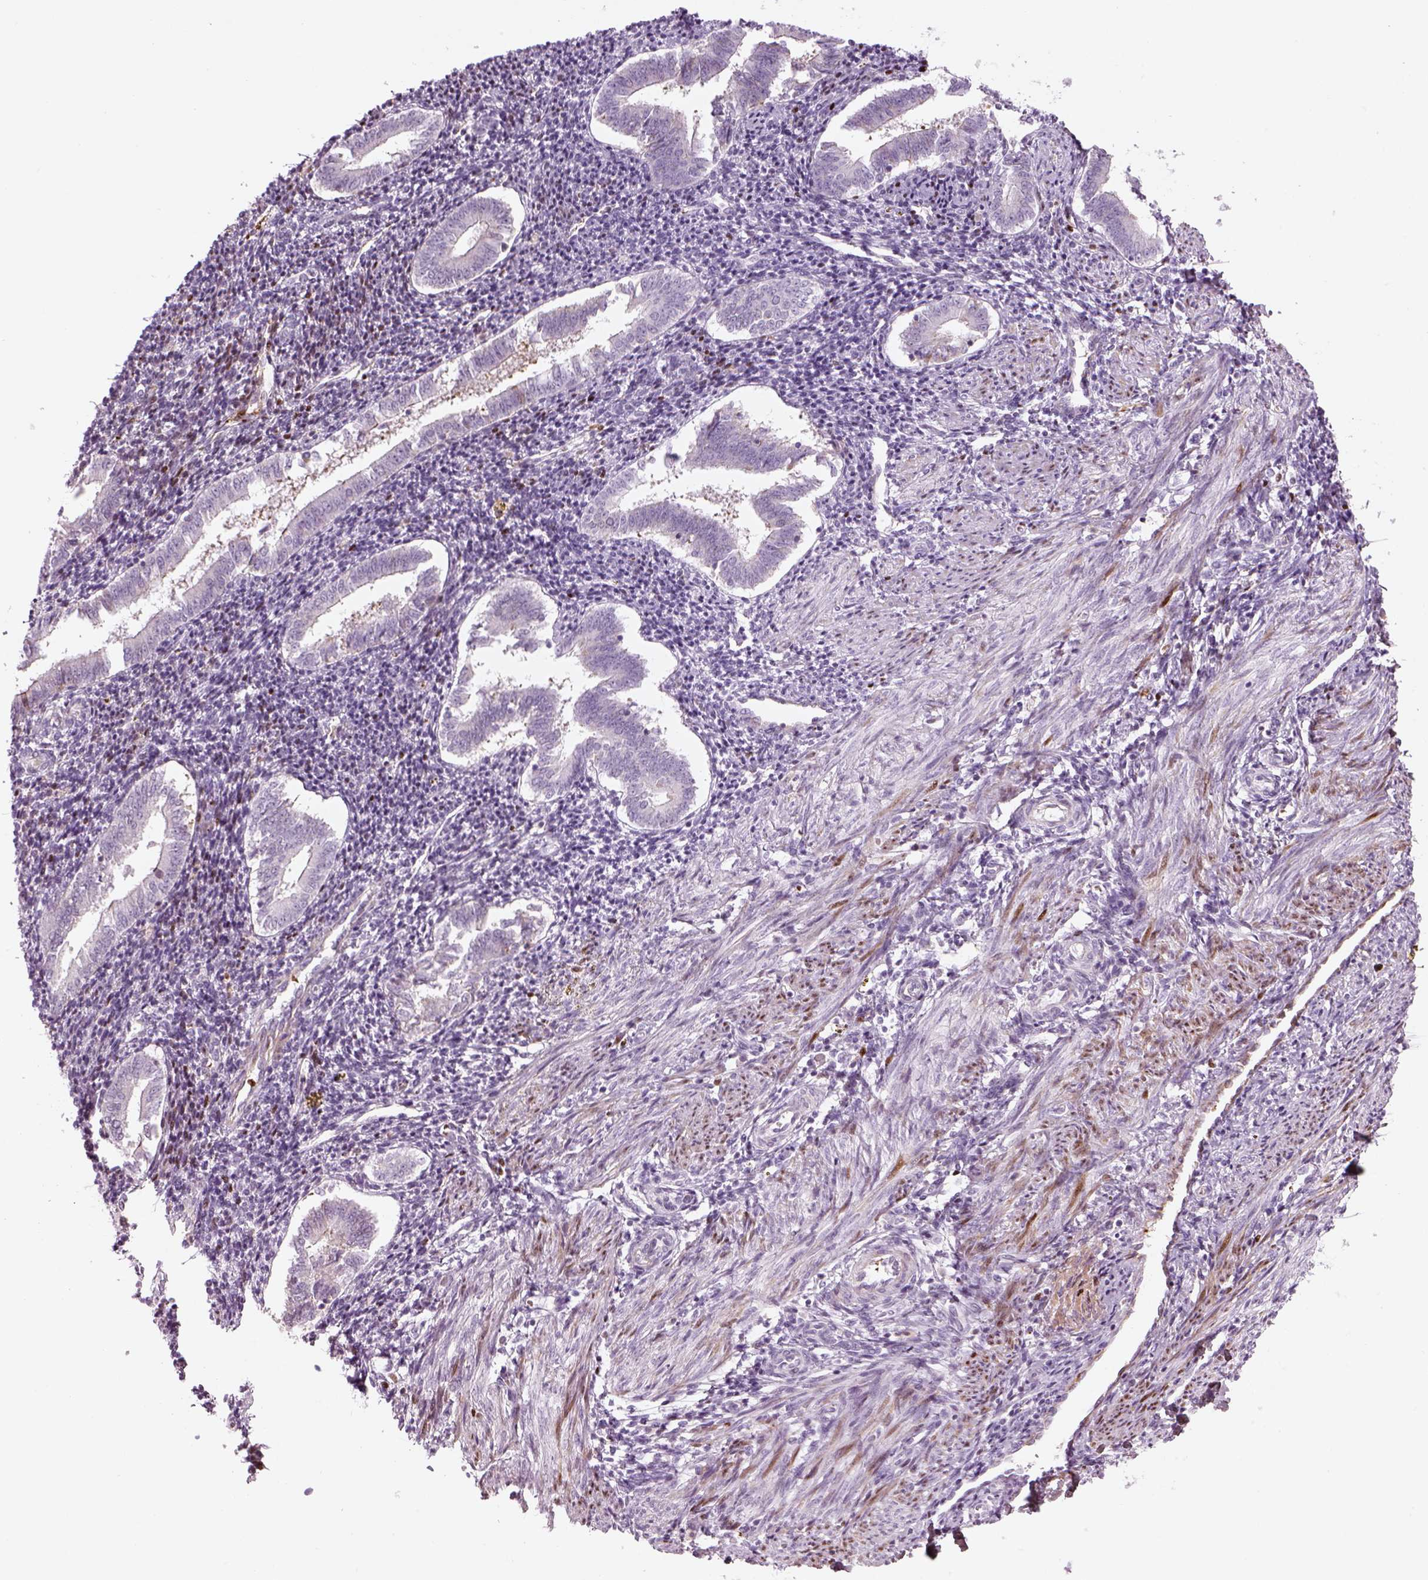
{"staining": {"intensity": "negative", "quantity": "none", "location": "none"}, "tissue": "endometrium", "cell_type": "Cells in endometrial stroma", "image_type": "normal", "snomed": [{"axis": "morphology", "description": "Normal tissue, NOS"}, {"axis": "topography", "description": "Endometrium"}], "caption": "Endometrium stained for a protein using IHC reveals no expression cells in endometrial stroma.", "gene": "PABPC1L2A", "patient": {"sex": "female", "age": 25}}